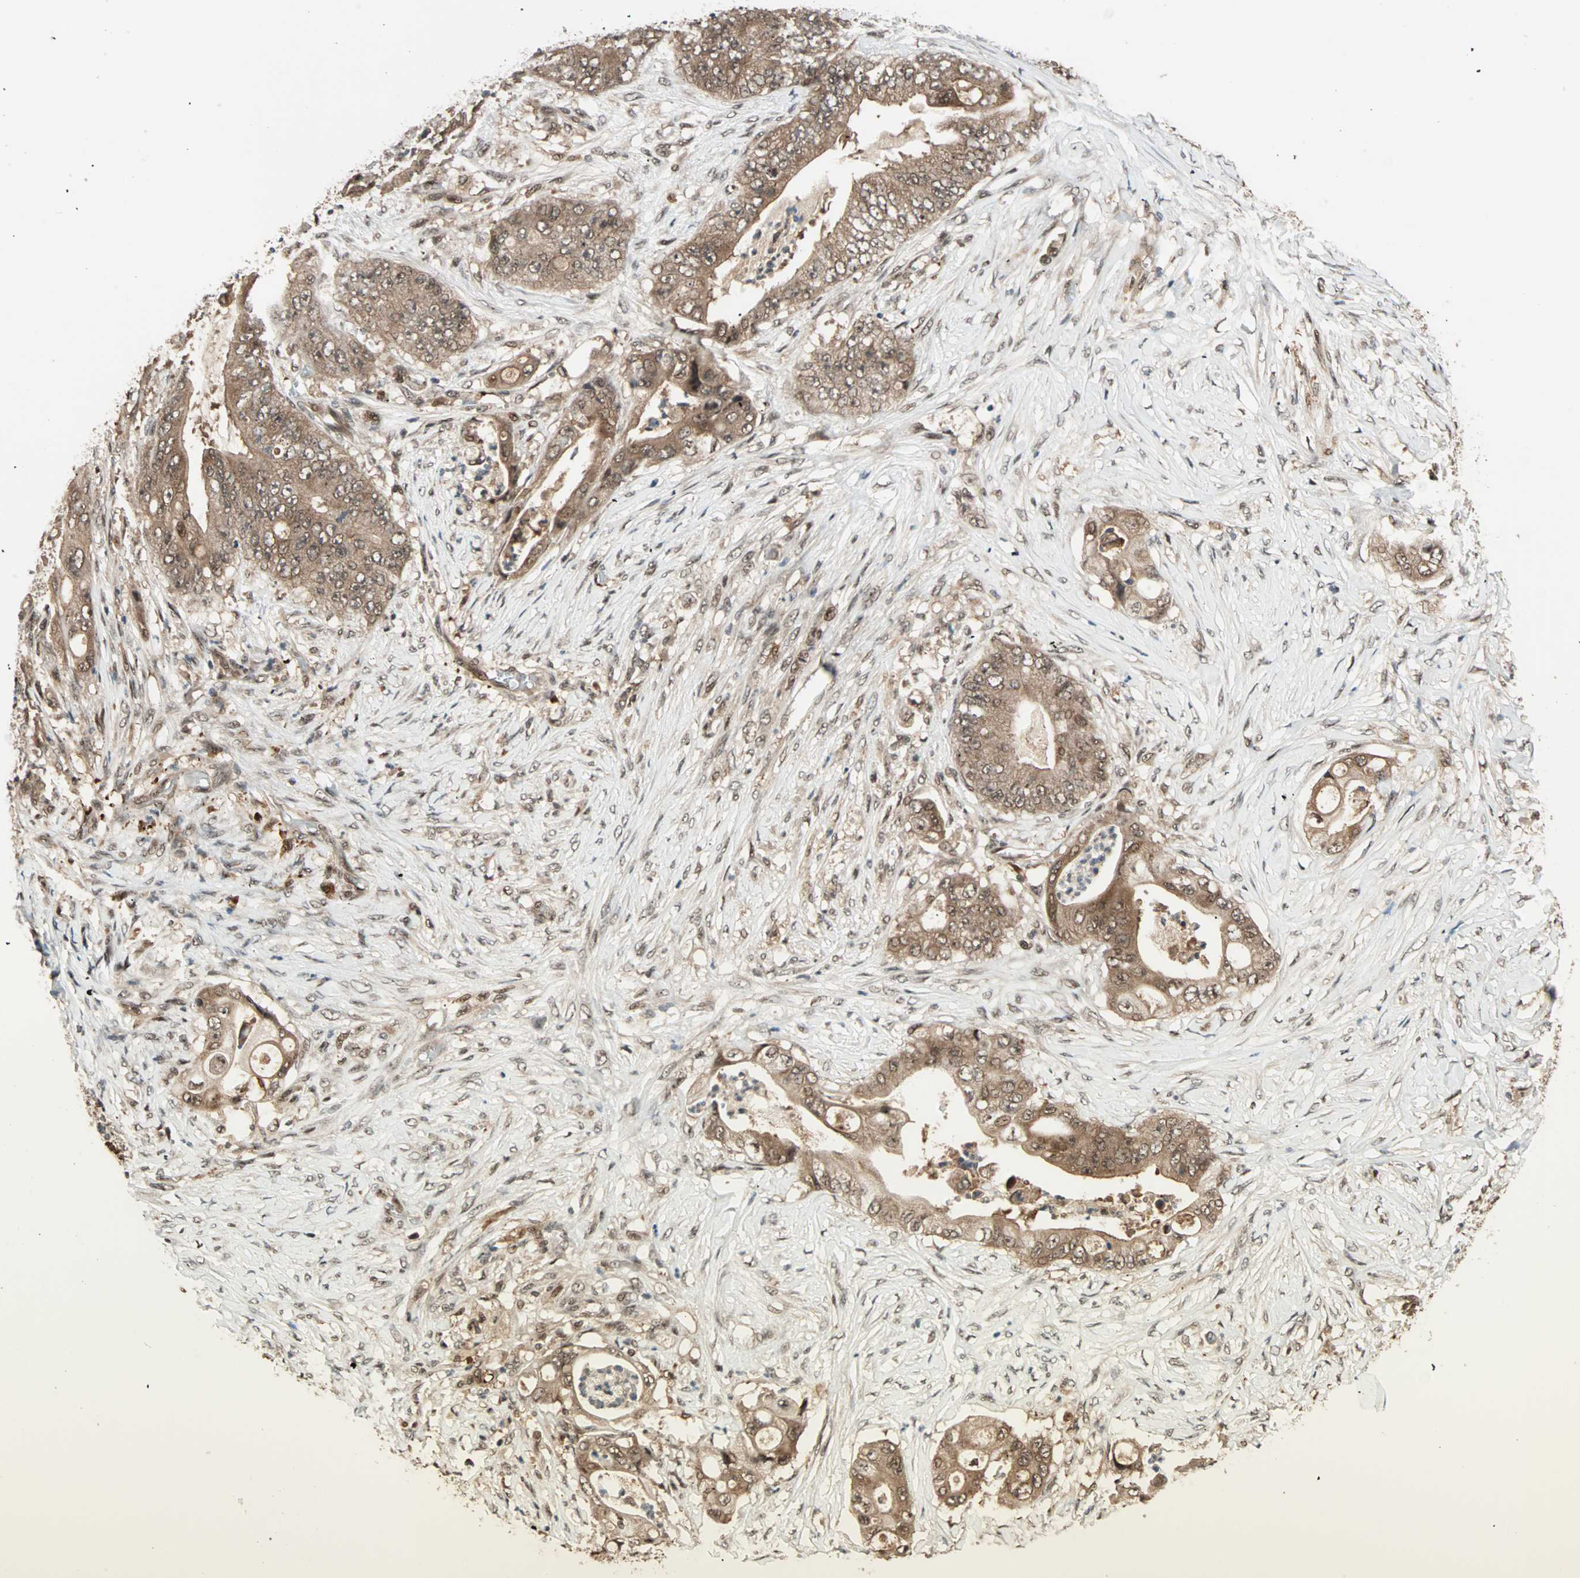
{"staining": {"intensity": "moderate", "quantity": ">75%", "location": "cytoplasmic/membranous,nuclear"}, "tissue": "stomach cancer", "cell_type": "Tumor cells", "image_type": "cancer", "snomed": [{"axis": "morphology", "description": "Adenocarcinoma, NOS"}, {"axis": "topography", "description": "Stomach"}], "caption": "Protein expression analysis of human stomach cancer reveals moderate cytoplasmic/membranous and nuclear positivity in about >75% of tumor cells.", "gene": "ZNF44", "patient": {"sex": "female", "age": 73}}